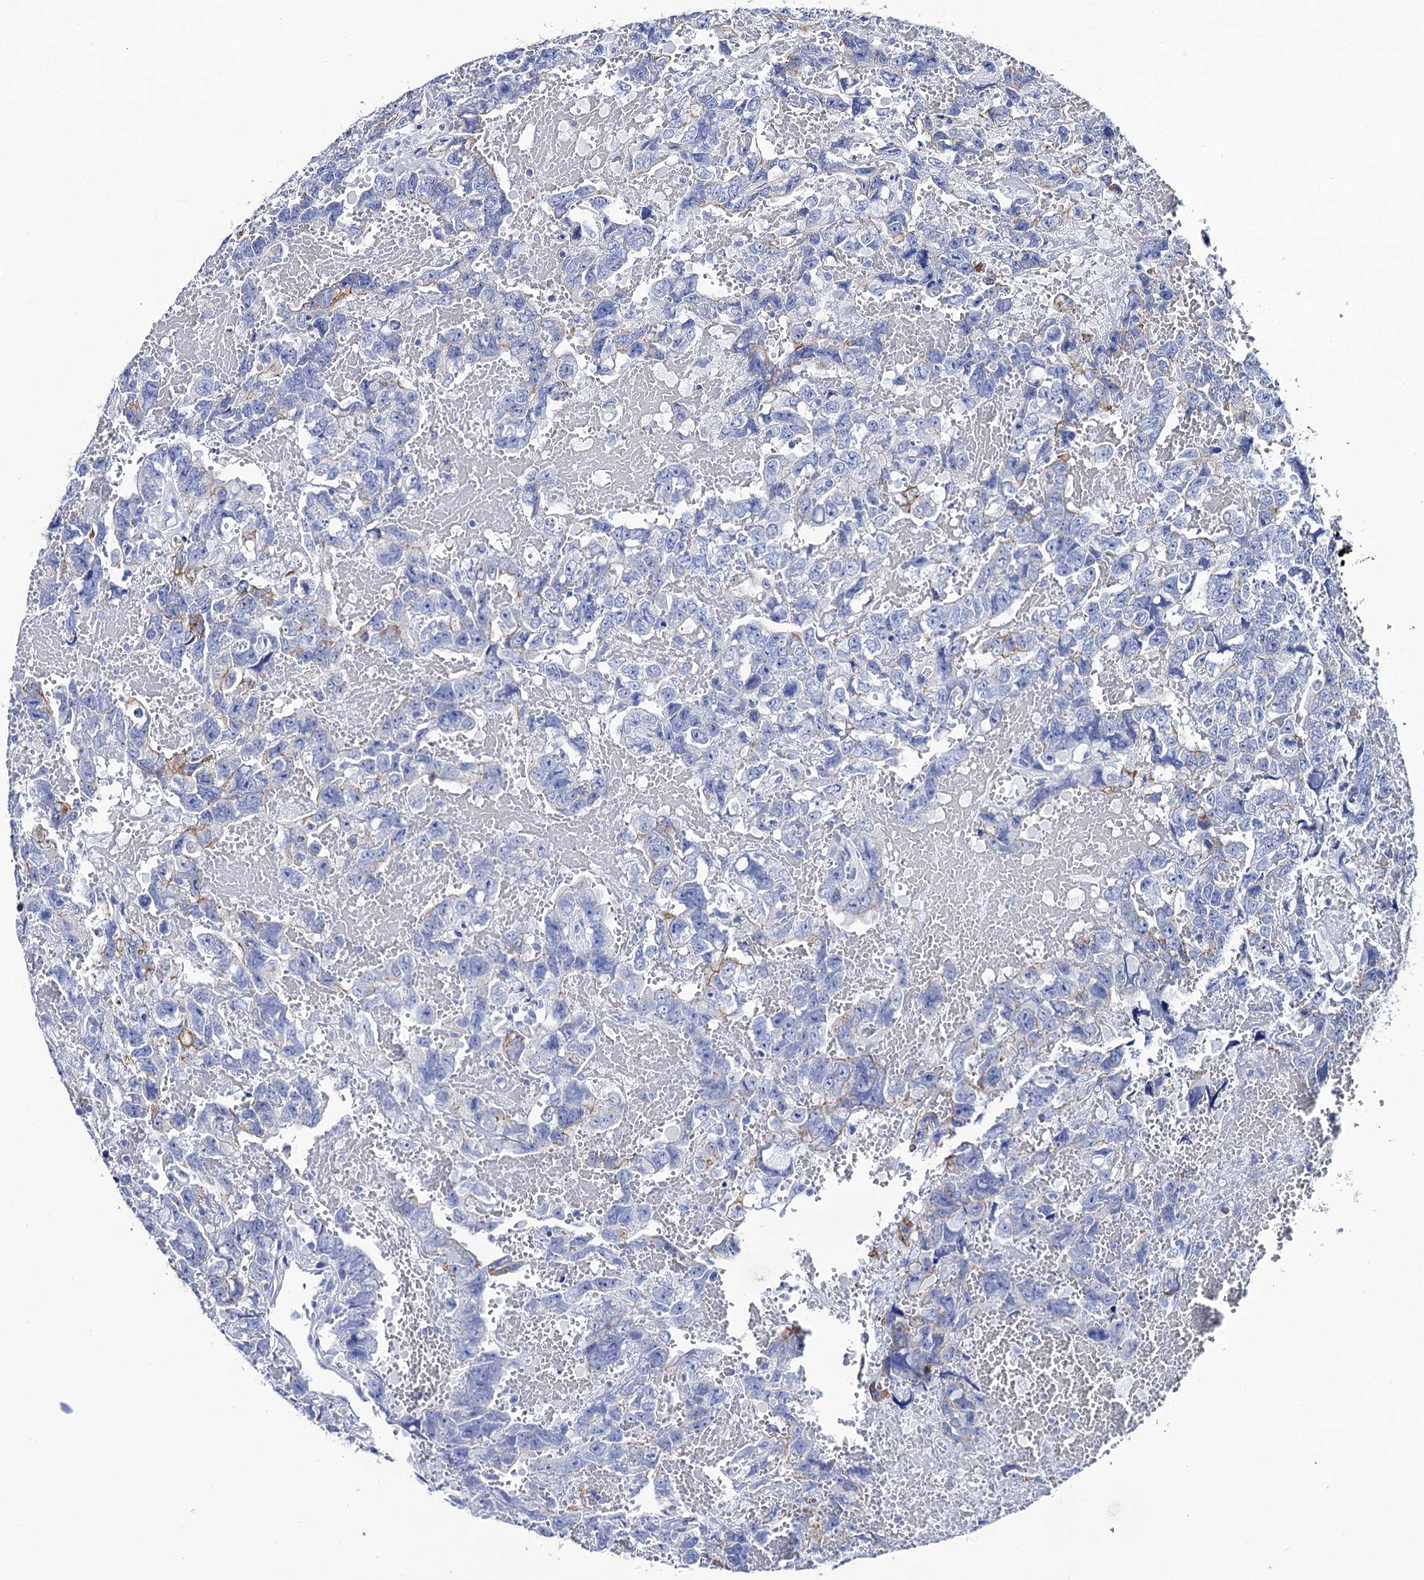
{"staining": {"intensity": "weak", "quantity": "<25%", "location": "cytoplasmic/membranous"}, "tissue": "testis cancer", "cell_type": "Tumor cells", "image_type": "cancer", "snomed": [{"axis": "morphology", "description": "Carcinoma, Embryonal, NOS"}, {"axis": "topography", "description": "Testis"}], "caption": "Embryonal carcinoma (testis) was stained to show a protein in brown. There is no significant staining in tumor cells.", "gene": "RAB3IP", "patient": {"sex": "male", "age": 45}}